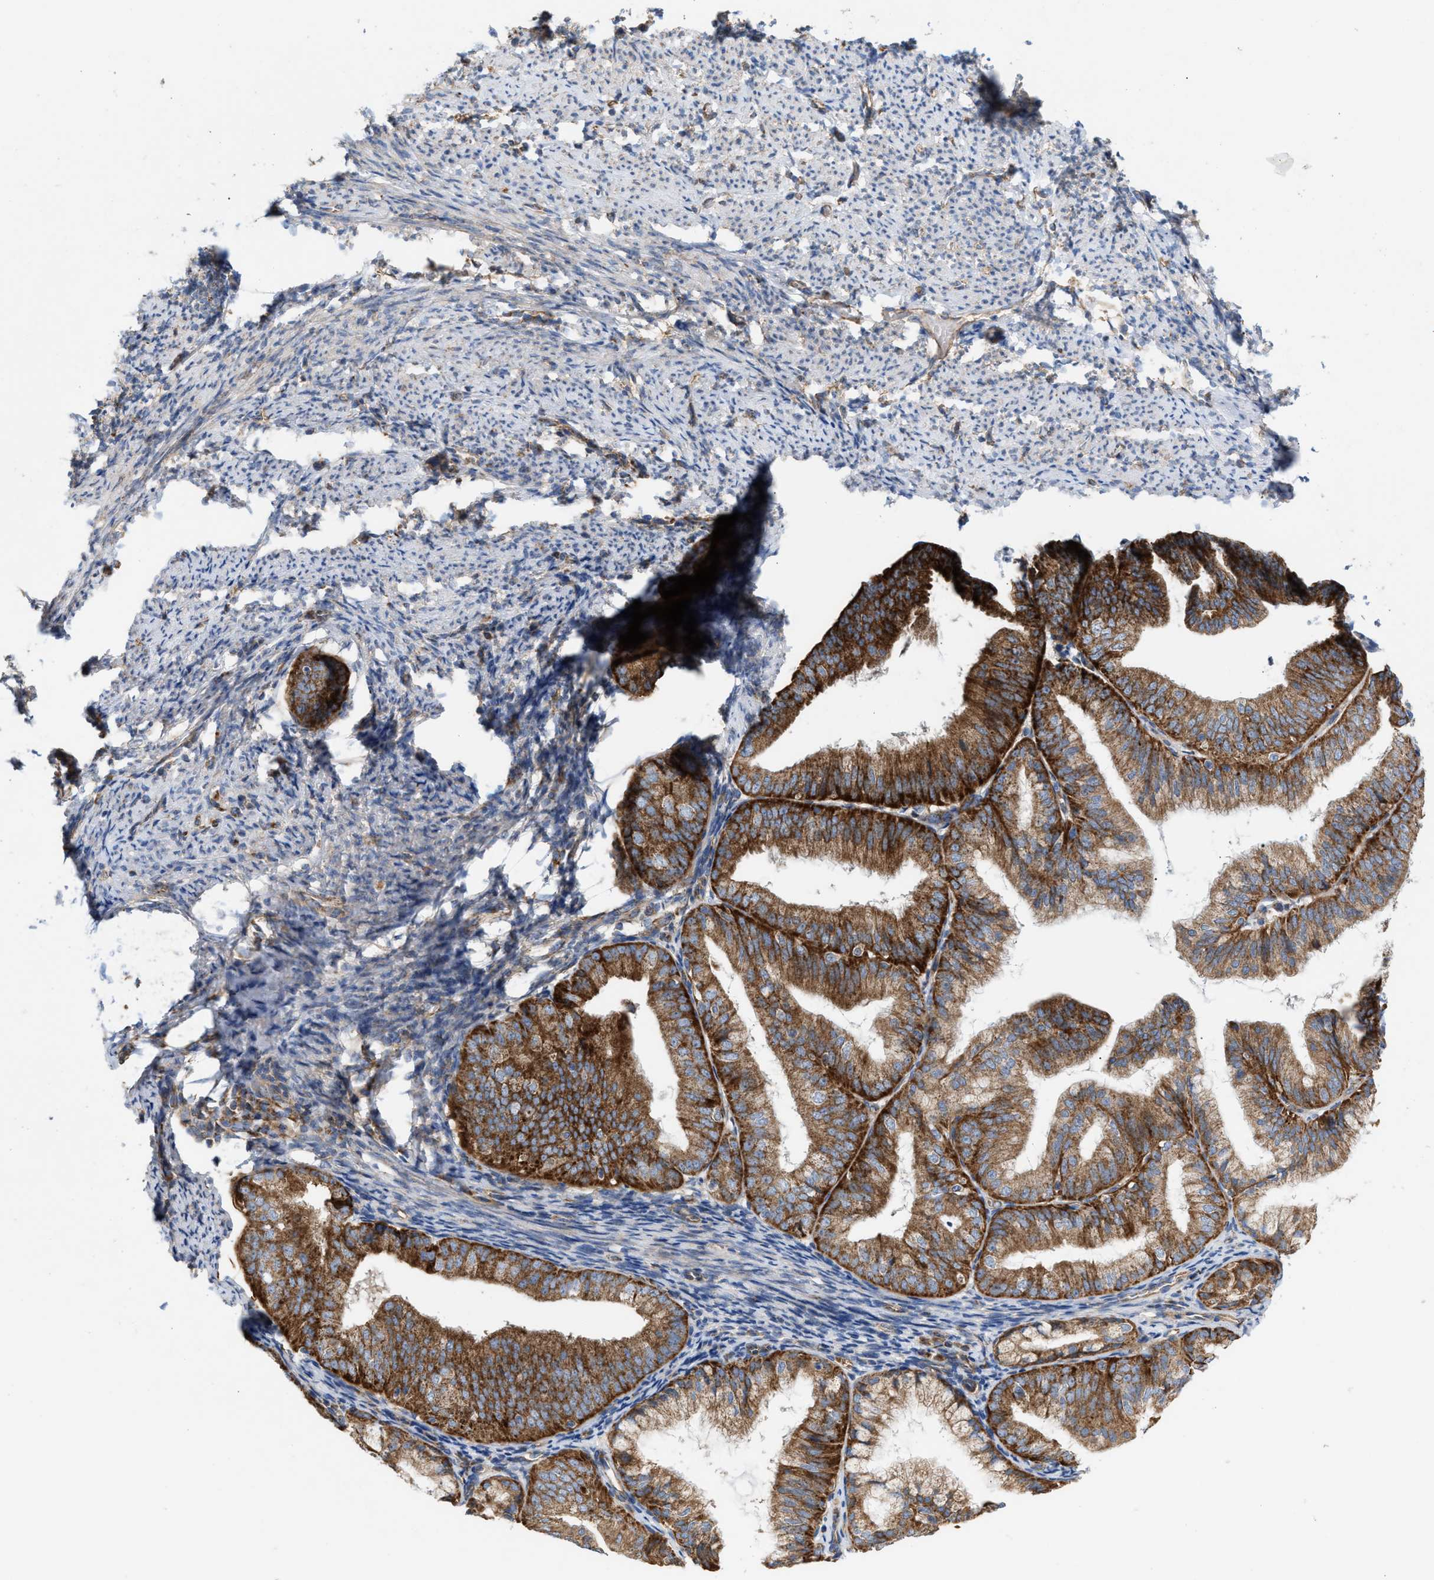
{"staining": {"intensity": "moderate", "quantity": ">75%", "location": "cytoplasmic/membranous"}, "tissue": "endometrial cancer", "cell_type": "Tumor cells", "image_type": "cancer", "snomed": [{"axis": "morphology", "description": "Adenocarcinoma, NOS"}, {"axis": "topography", "description": "Endometrium"}], "caption": "Tumor cells show medium levels of moderate cytoplasmic/membranous positivity in approximately >75% of cells in human endometrial adenocarcinoma.", "gene": "OXSM", "patient": {"sex": "female", "age": 63}}